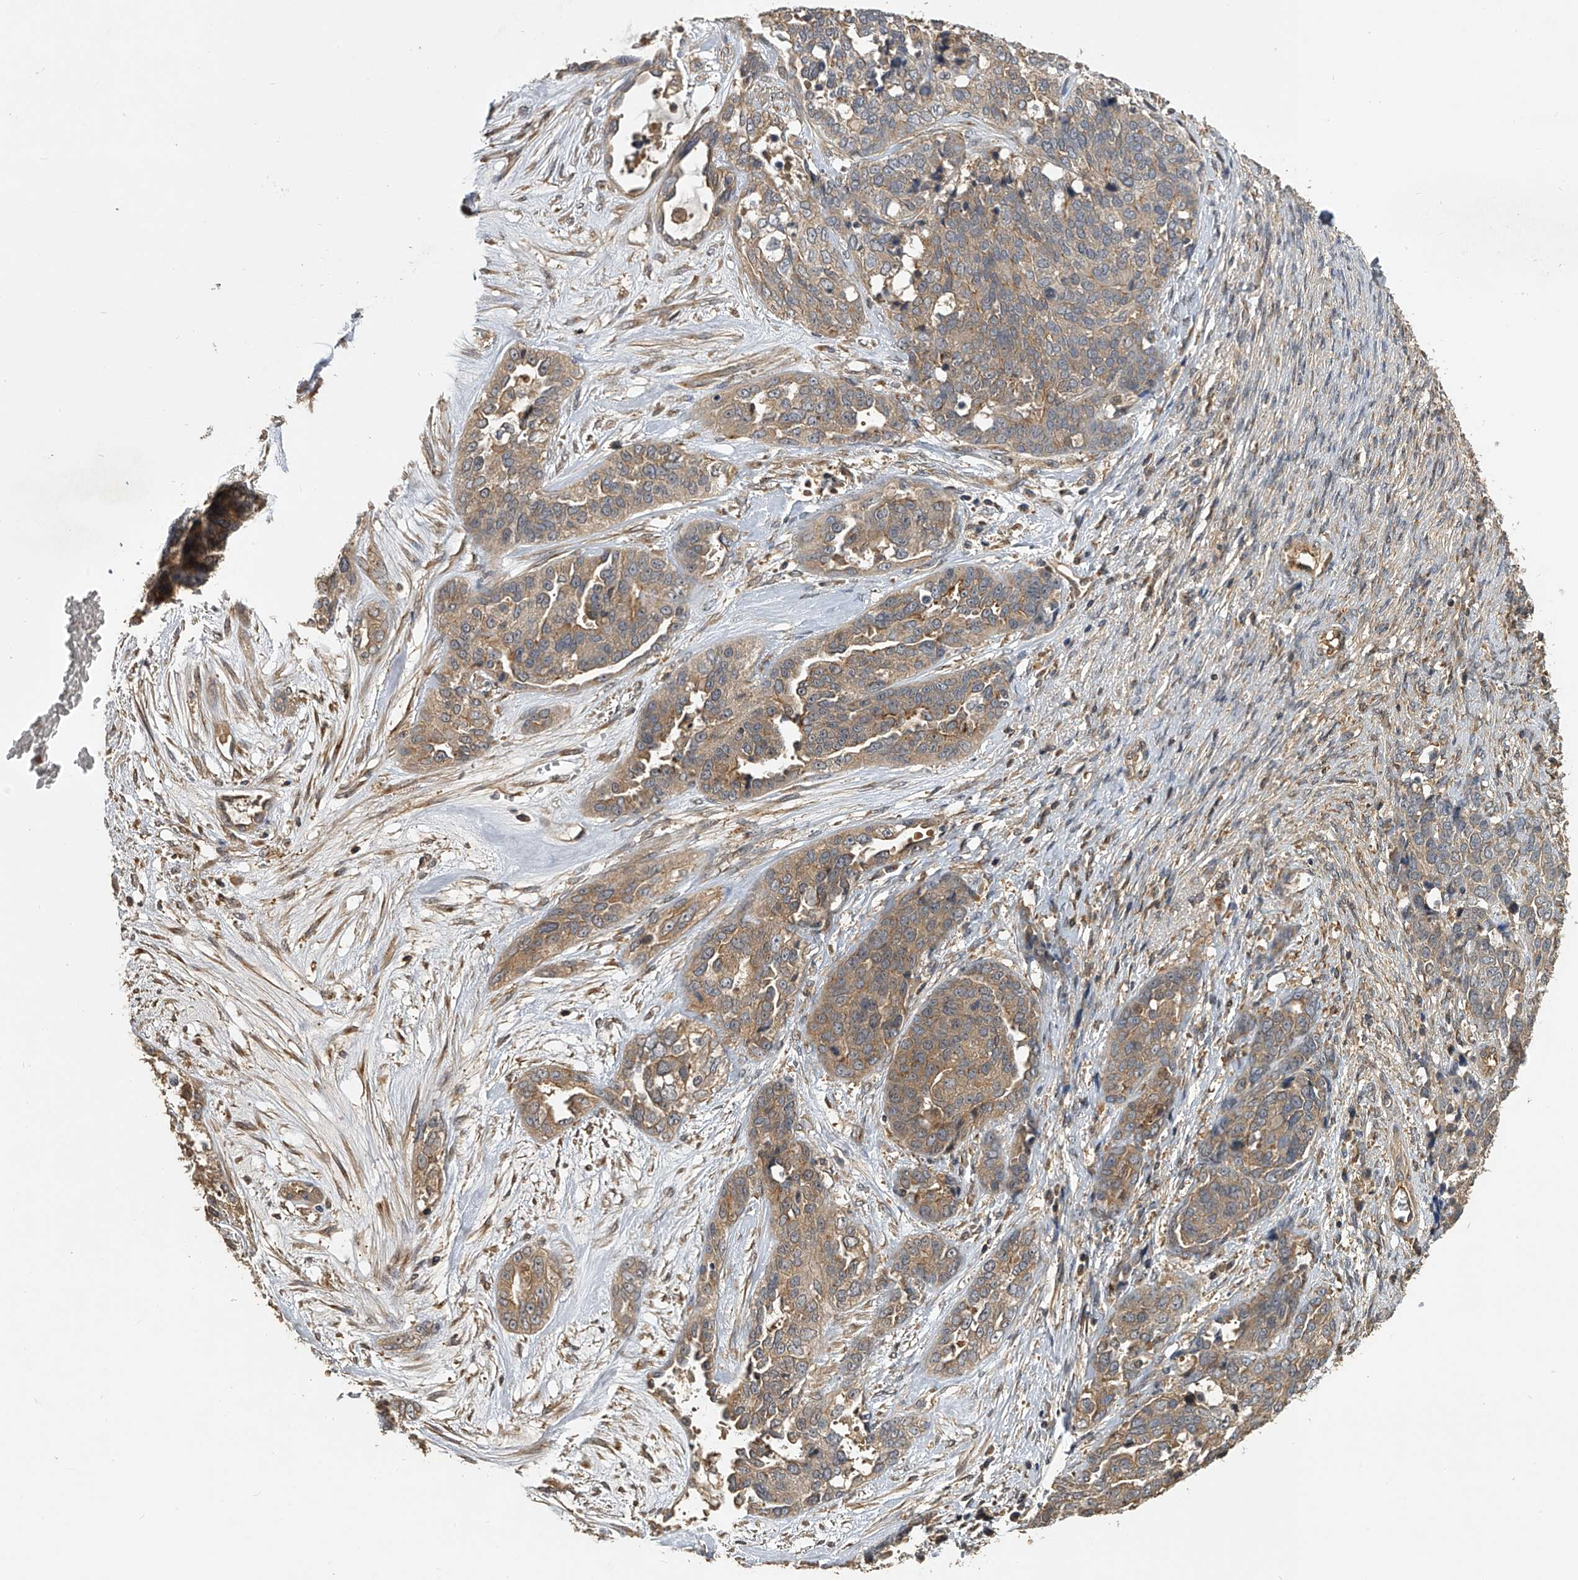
{"staining": {"intensity": "moderate", "quantity": "25%-75%", "location": "cytoplasmic/membranous"}, "tissue": "ovarian cancer", "cell_type": "Tumor cells", "image_type": "cancer", "snomed": [{"axis": "morphology", "description": "Cystadenocarcinoma, serous, NOS"}, {"axis": "topography", "description": "Ovary"}], "caption": "Ovarian serous cystadenocarcinoma stained with immunohistochemistry exhibits moderate cytoplasmic/membranous expression in approximately 25%-75% of tumor cells.", "gene": "PTPRA", "patient": {"sex": "female", "age": 44}}